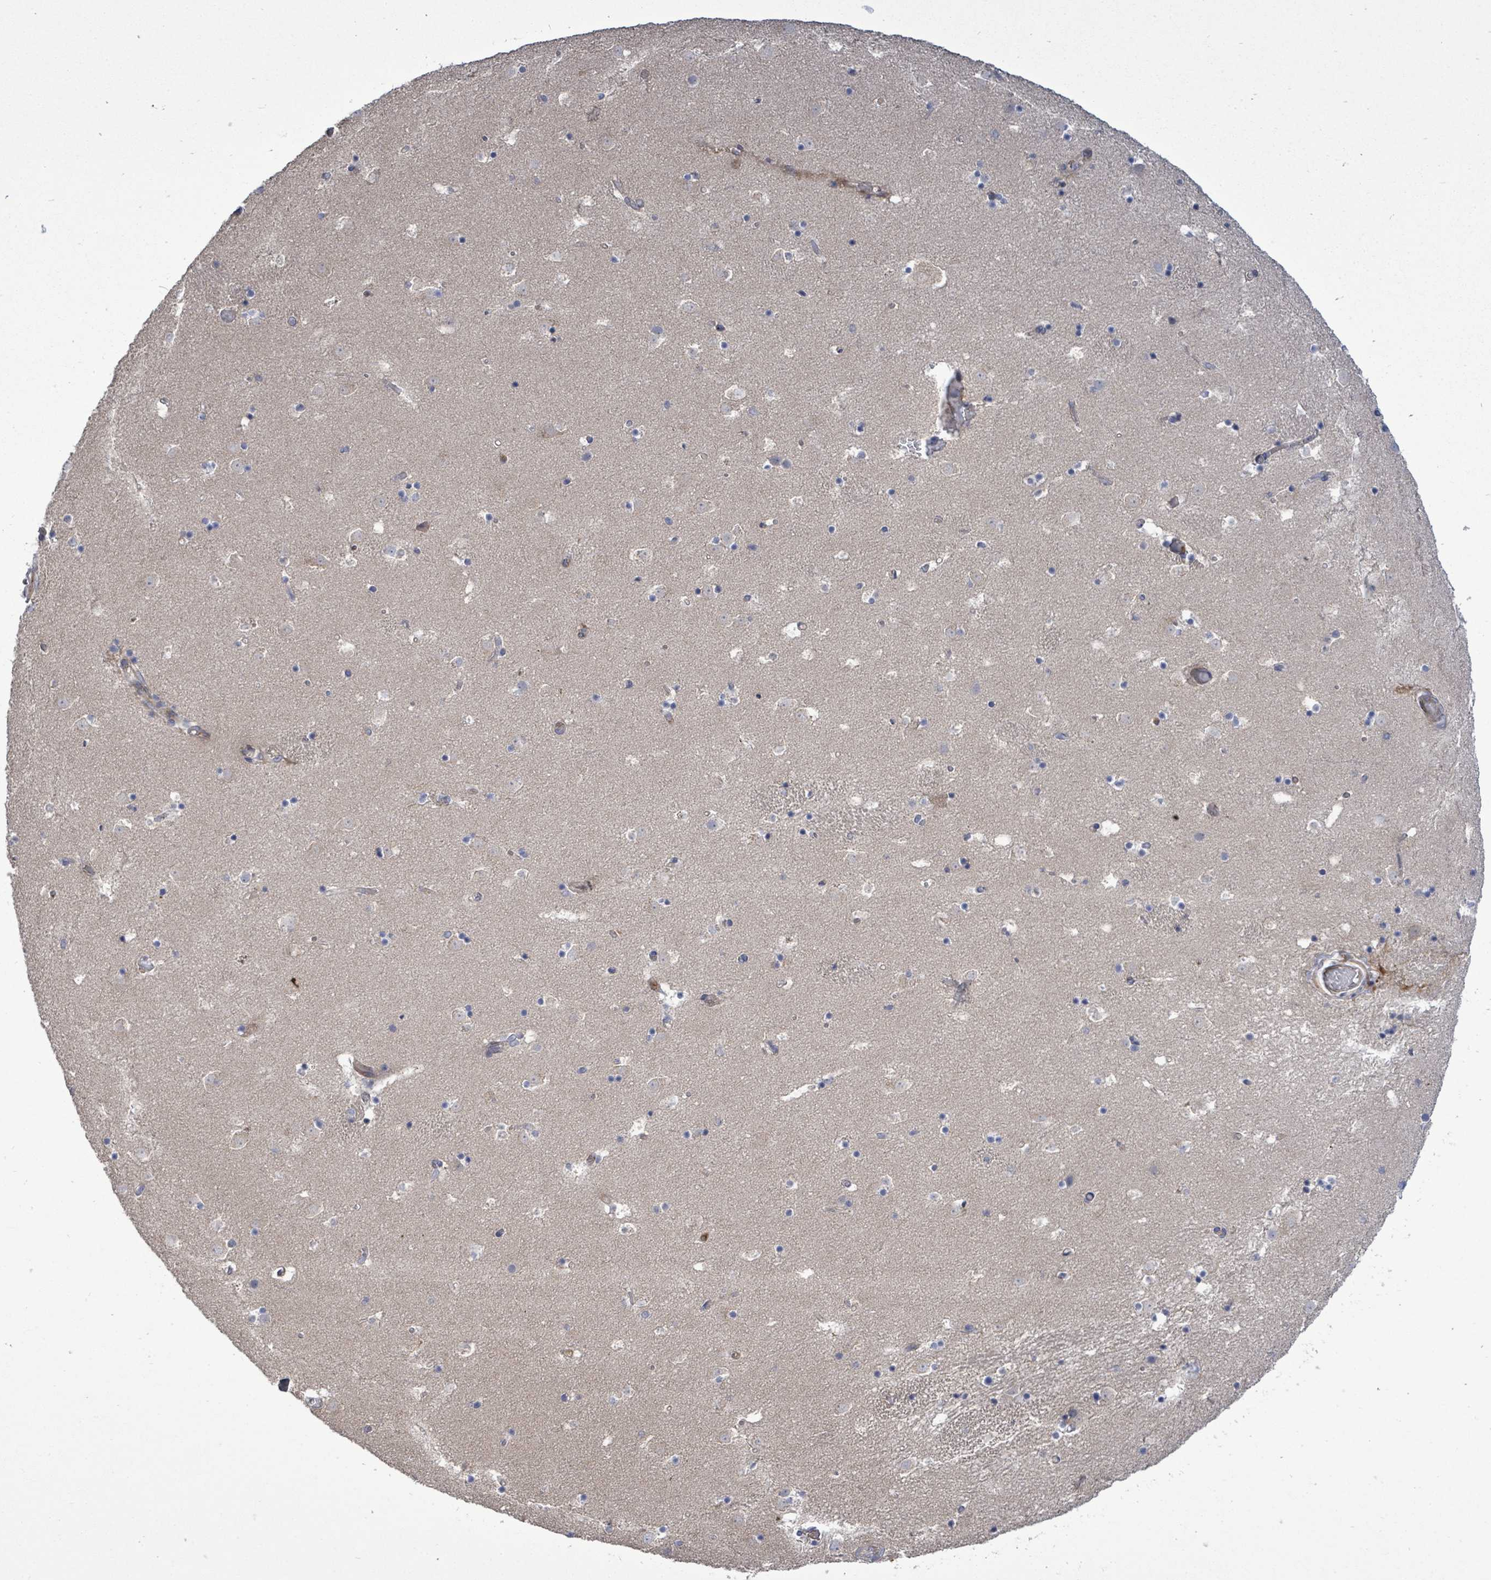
{"staining": {"intensity": "negative", "quantity": "none", "location": "none"}, "tissue": "caudate", "cell_type": "Glial cells", "image_type": "normal", "snomed": [{"axis": "morphology", "description": "Normal tissue, NOS"}, {"axis": "topography", "description": "Lateral ventricle wall"}], "caption": "A histopathology image of human caudate is negative for staining in glial cells. The staining is performed using DAB brown chromogen with nuclei counter-stained in using hematoxylin.", "gene": "SAR1A", "patient": {"sex": "male", "age": 25}}